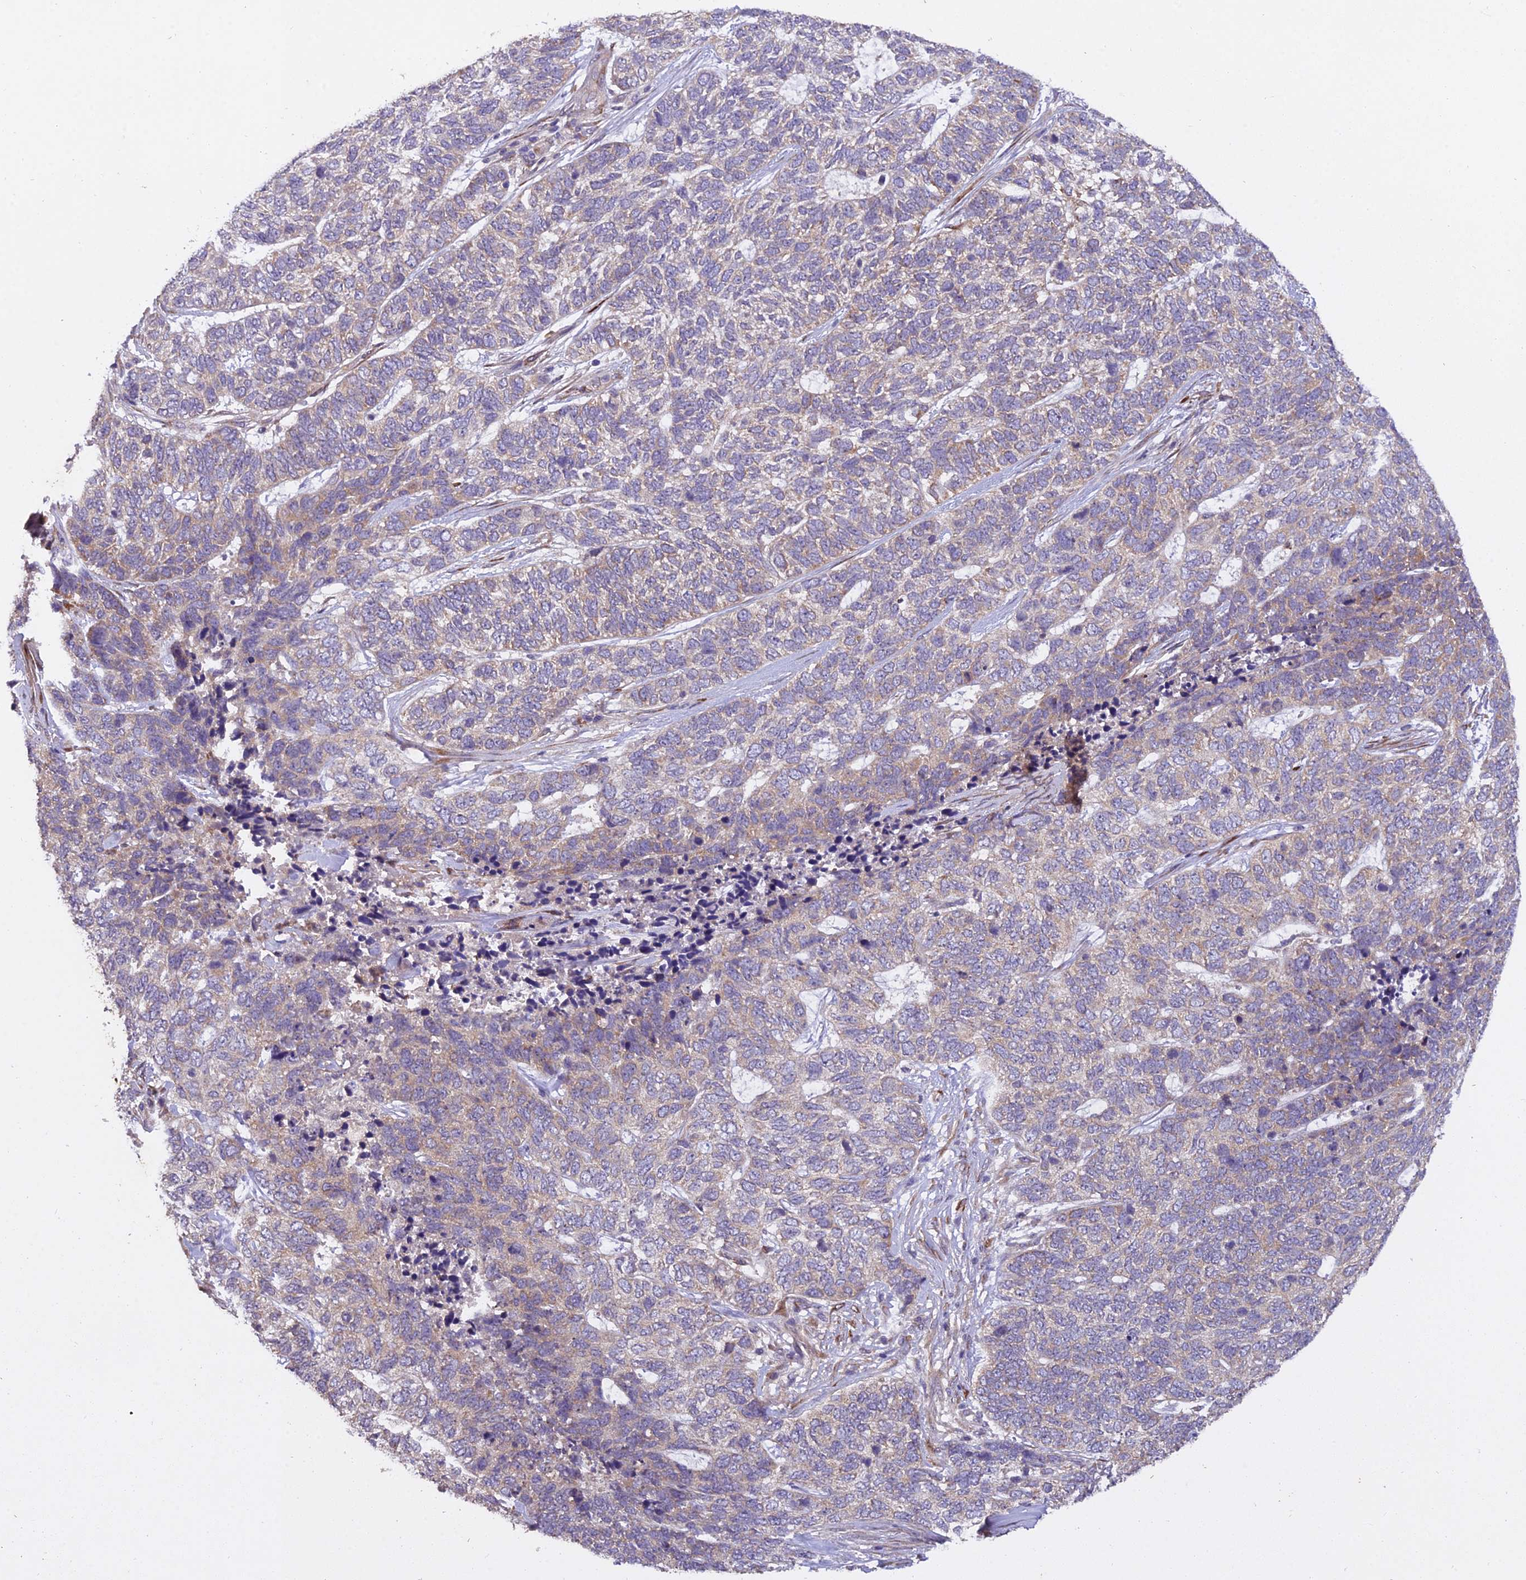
{"staining": {"intensity": "negative", "quantity": "none", "location": "none"}, "tissue": "skin cancer", "cell_type": "Tumor cells", "image_type": "cancer", "snomed": [{"axis": "morphology", "description": "Basal cell carcinoma"}, {"axis": "topography", "description": "Skin"}], "caption": "IHC micrograph of human skin cancer stained for a protein (brown), which demonstrates no expression in tumor cells.", "gene": "CENPL", "patient": {"sex": "female", "age": 65}}